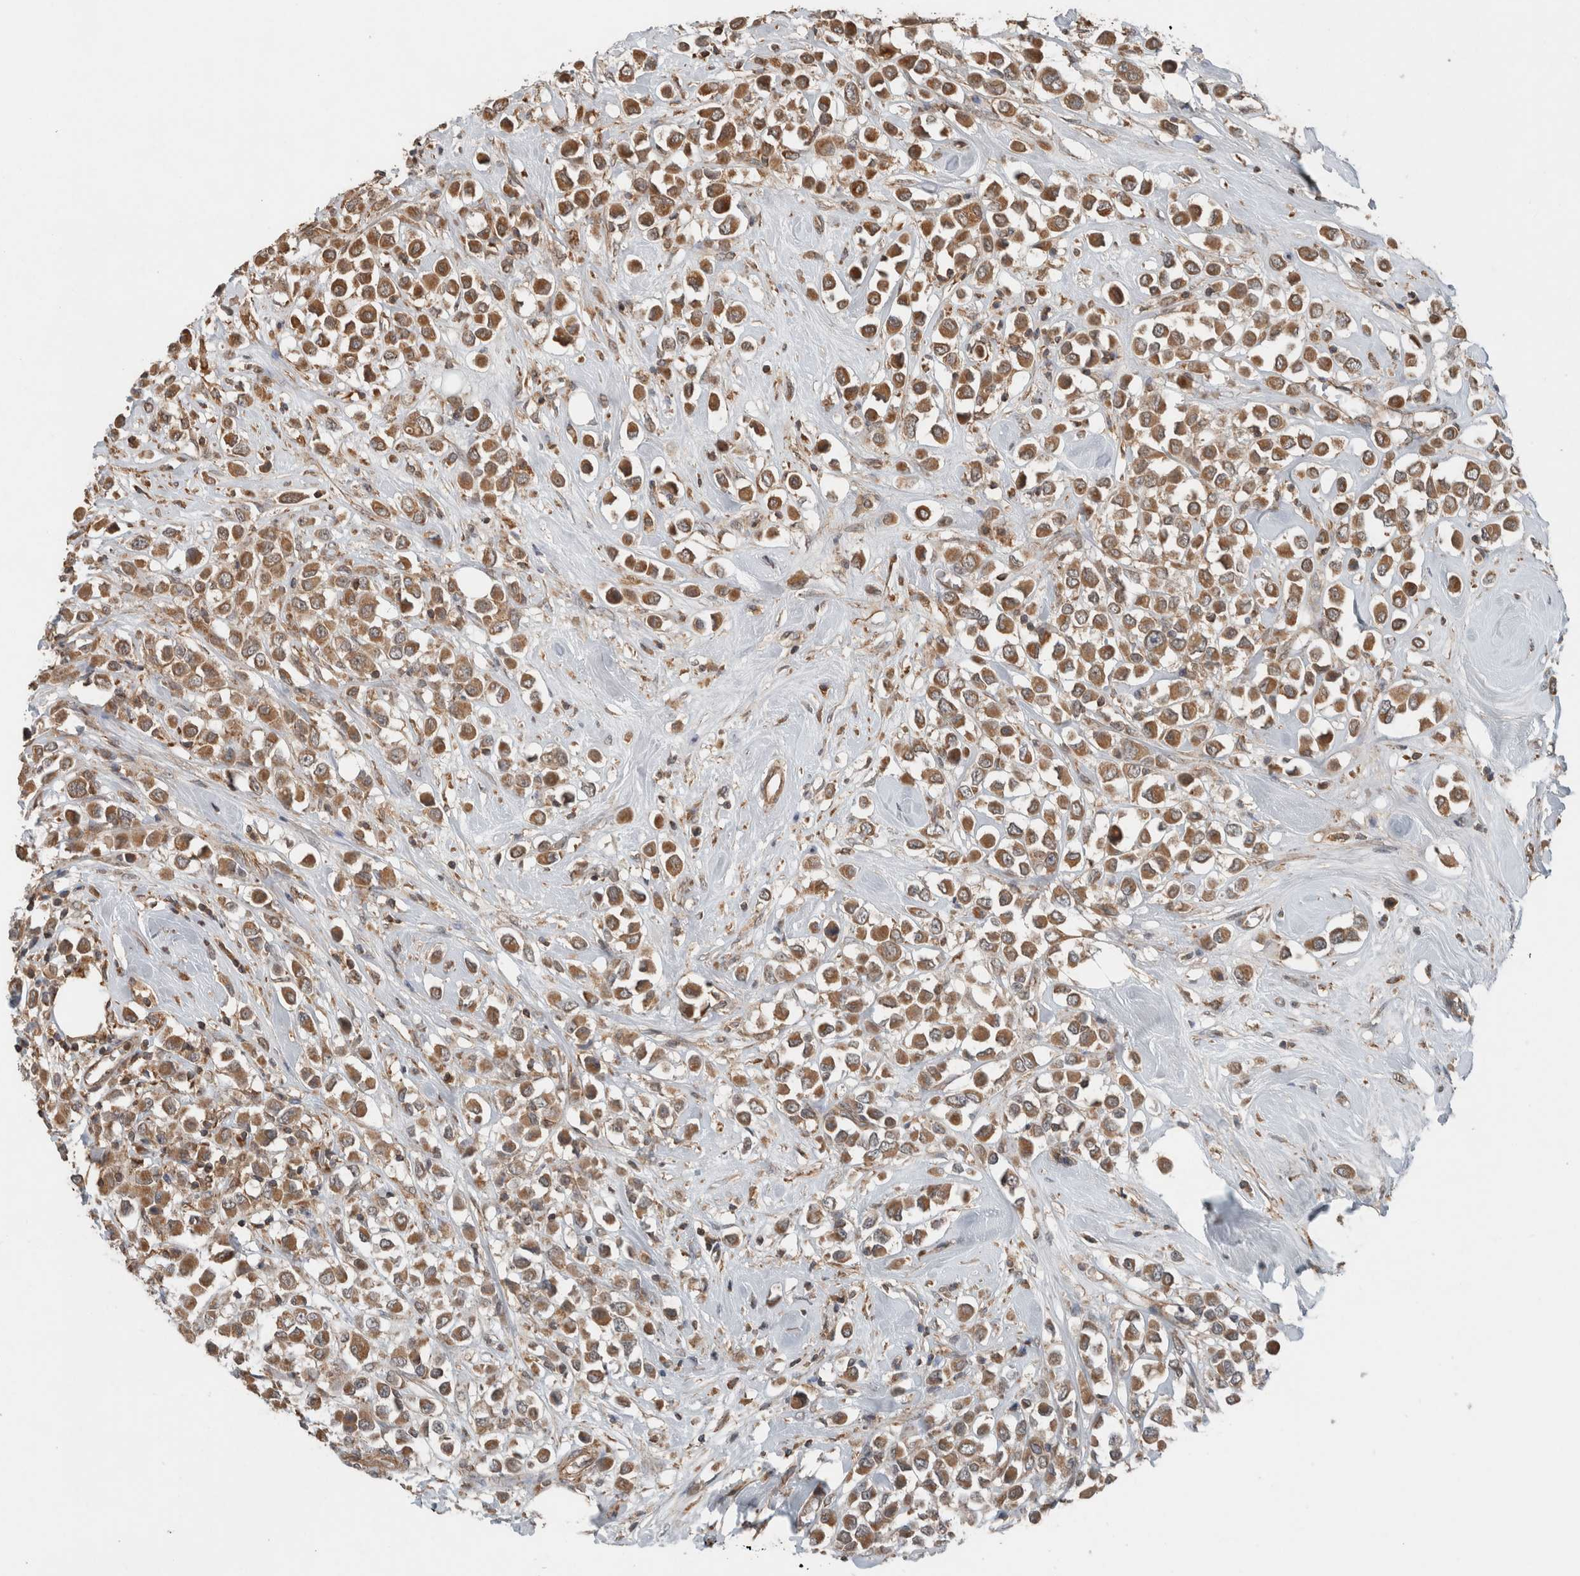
{"staining": {"intensity": "moderate", "quantity": ">75%", "location": "cytoplasmic/membranous"}, "tissue": "breast cancer", "cell_type": "Tumor cells", "image_type": "cancer", "snomed": [{"axis": "morphology", "description": "Duct carcinoma"}, {"axis": "topography", "description": "Breast"}], "caption": "IHC micrograph of neoplastic tissue: breast cancer stained using IHC demonstrates medium levels of moderate protein expression localized specifically in the cytoplasmic/membranous of tumor cells, appearing as a cytoplasmic/membranous brown color.", "gene": "KLK14", "patient": {"sex": "female", "age": 61}}